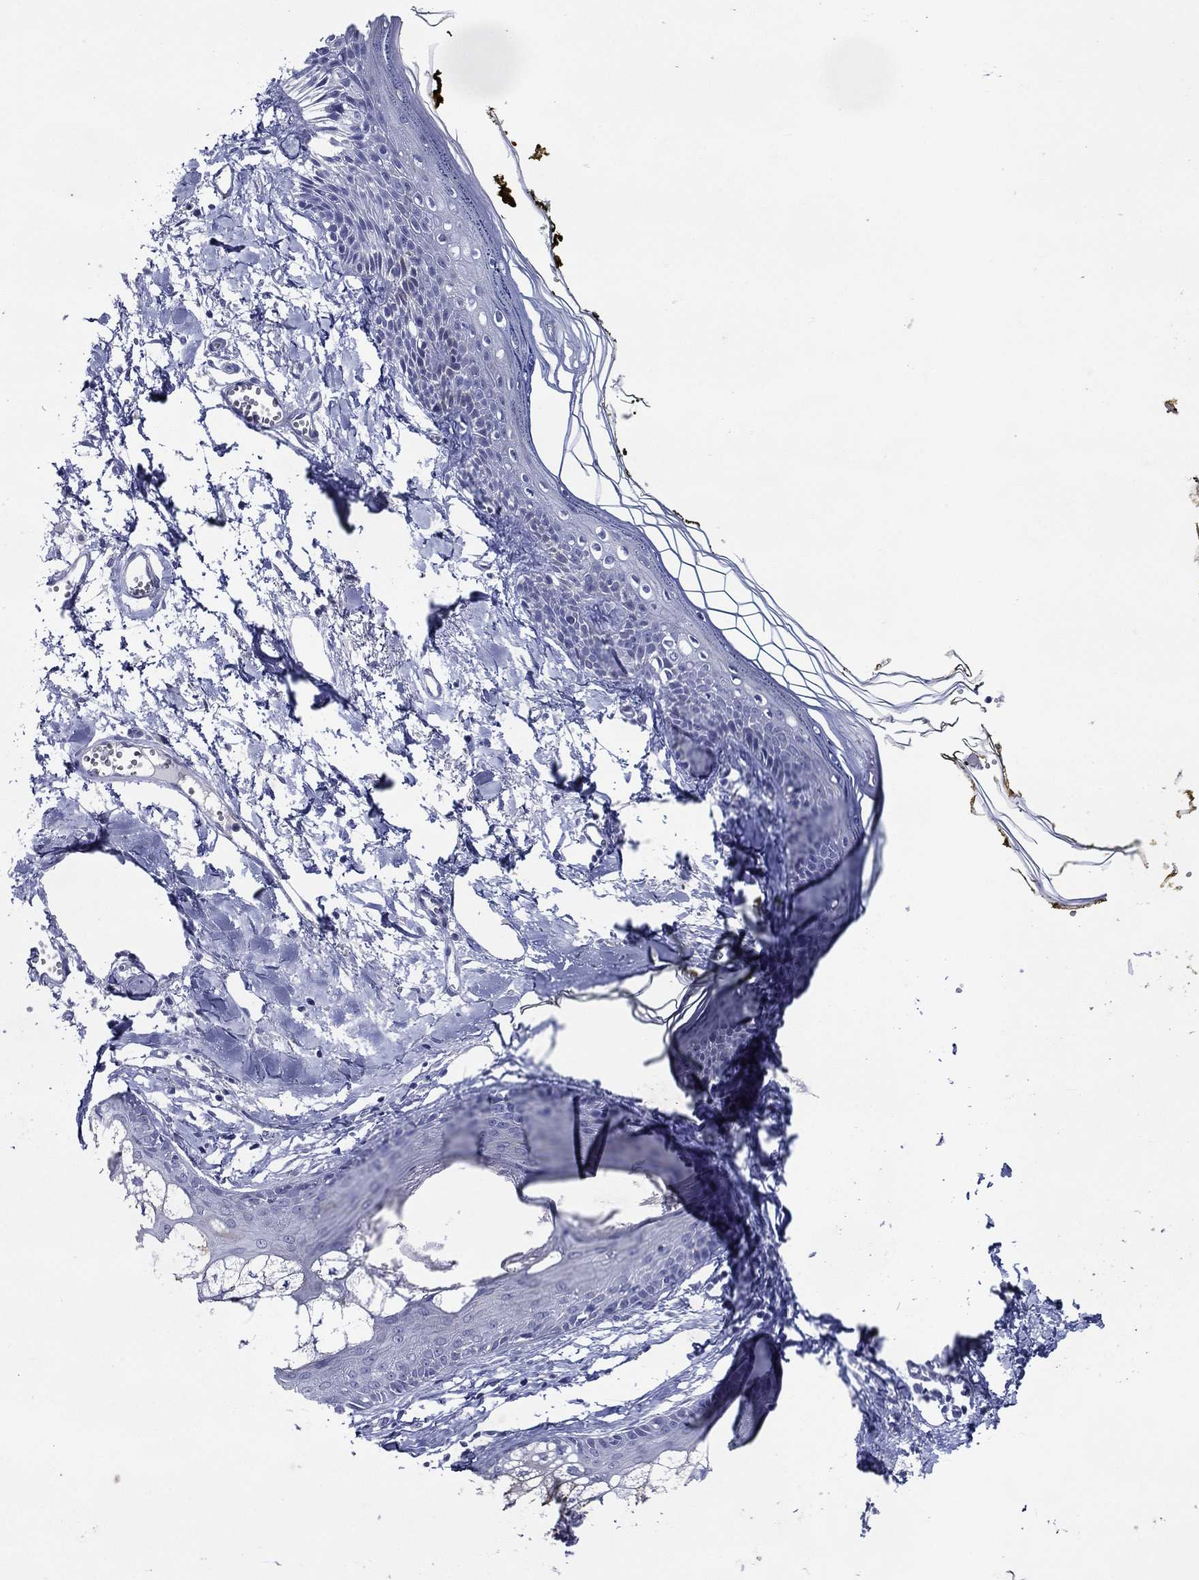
{"staining": {"intensity": "negative", "quantity": "none", "location": "none"}, "tissue": "skin", "cell_type": "Fibroblasts", "image_type": "normal", "snomed": [{"axis": "morphology", "description": "Normal tissue, NOS"}, {"axis": "topography", "description": "Skin"}], "caption": "A high-resolution histopathology image shows immunohistochemistry staining of normal skin, which demonstrates no significant expression in fibroblasts.", "gene": "ACE2", "patient": {"sex": "male", "age": 76}}